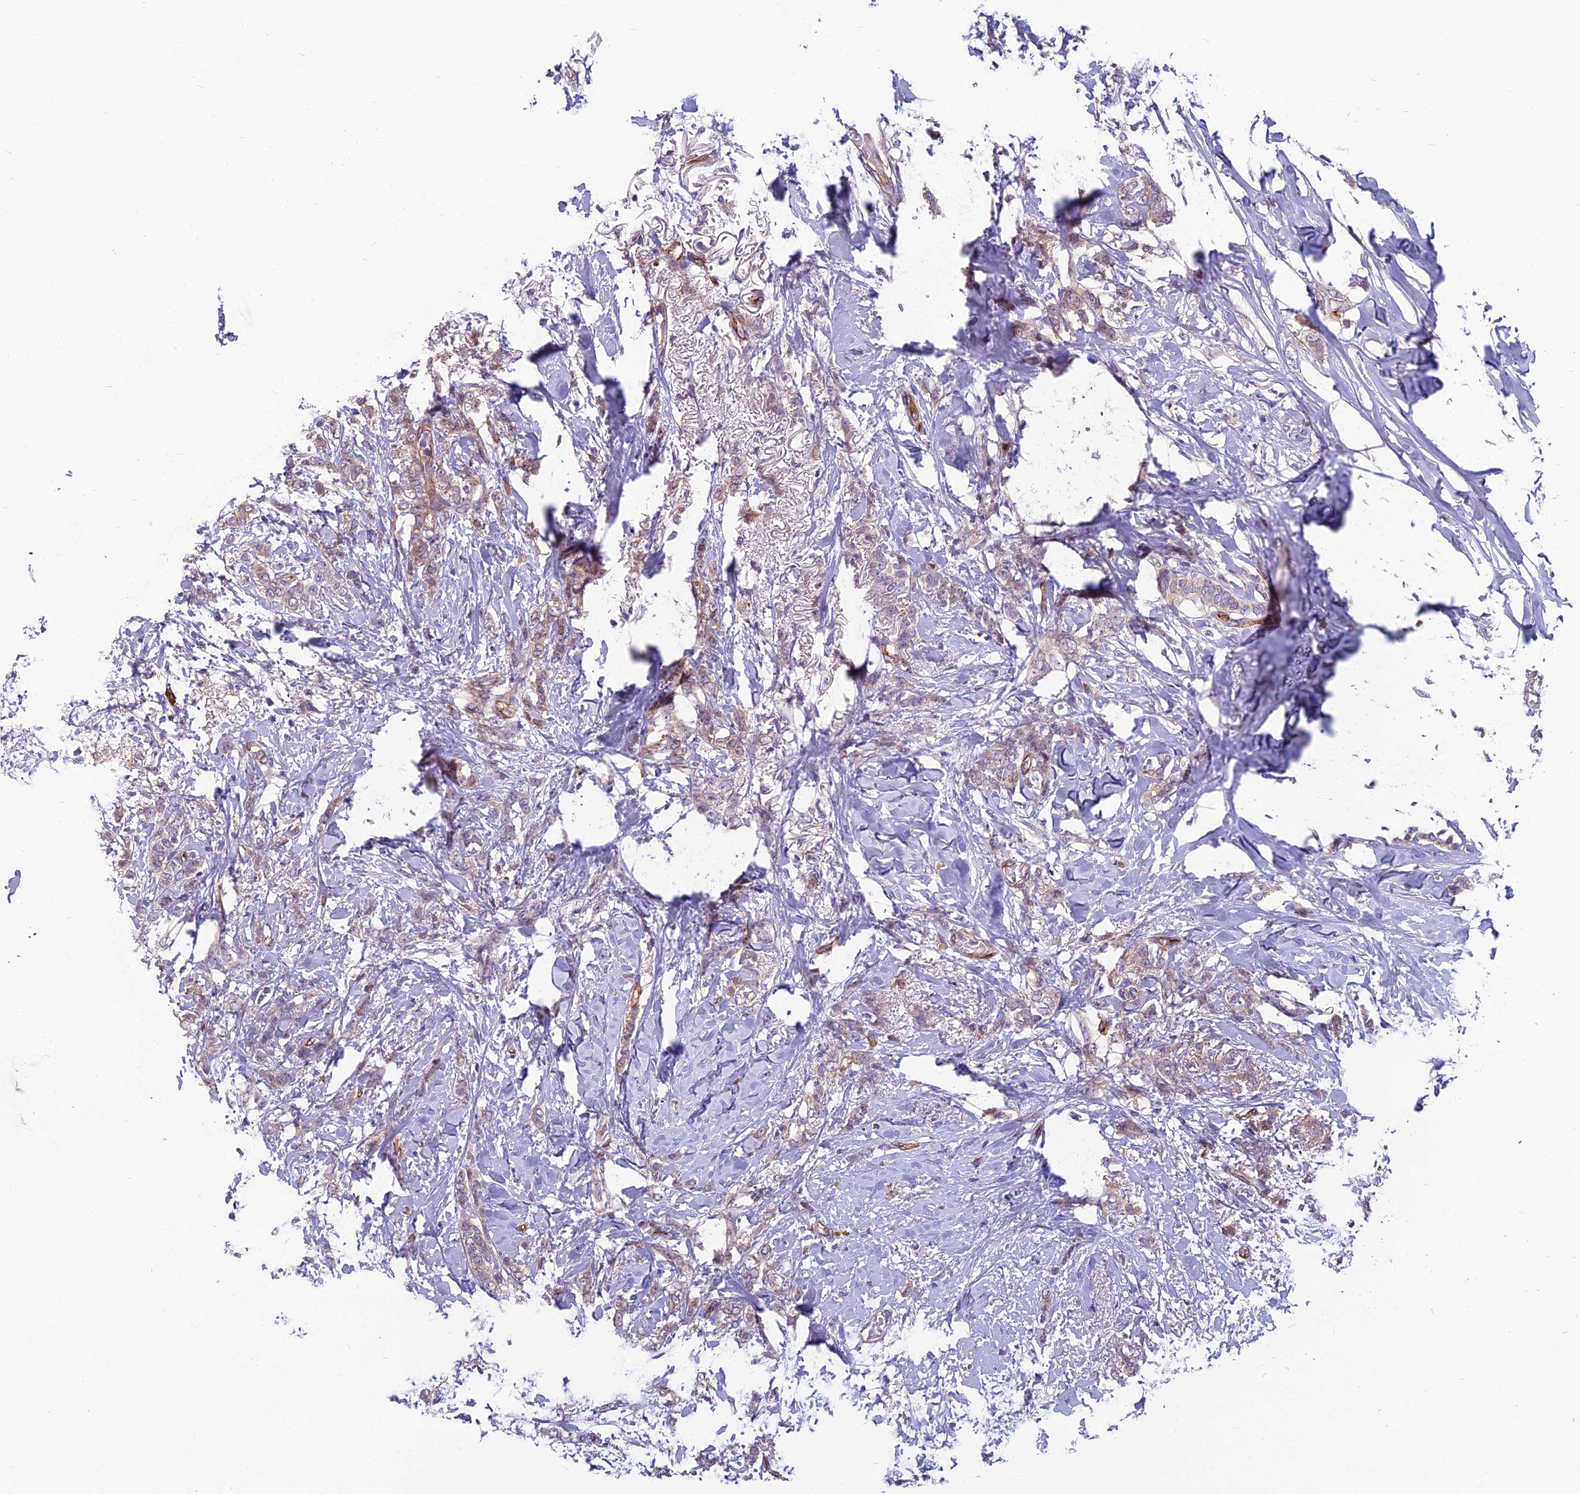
{"staining": {"intensity": "weak", "quantity": "25%-75%", "location": "cytoplasmic/membranous"}, "tissue": "breast cancer", "cell_type": "Tumor cells", "image_type": "cancer", "snomed": [{"axis": "morphology", "description": "Duct carcinoma"}, {"axis": "topography", "description": "Breast"}], "caption": "Intraductal carcinoma (breast) stained with IHC exhibits weak cytoplasmic/membranous positivity in about 25%-75% of tumor cells. The protein of interest is stained brown, and the nuclei are stained in blue (DAB (3,3'-diaminobenzidine) IHC with brightfield microscopy, high magnification).", "gene": "TSPAN15", "patient": {"sex": "female", "age": 72}}